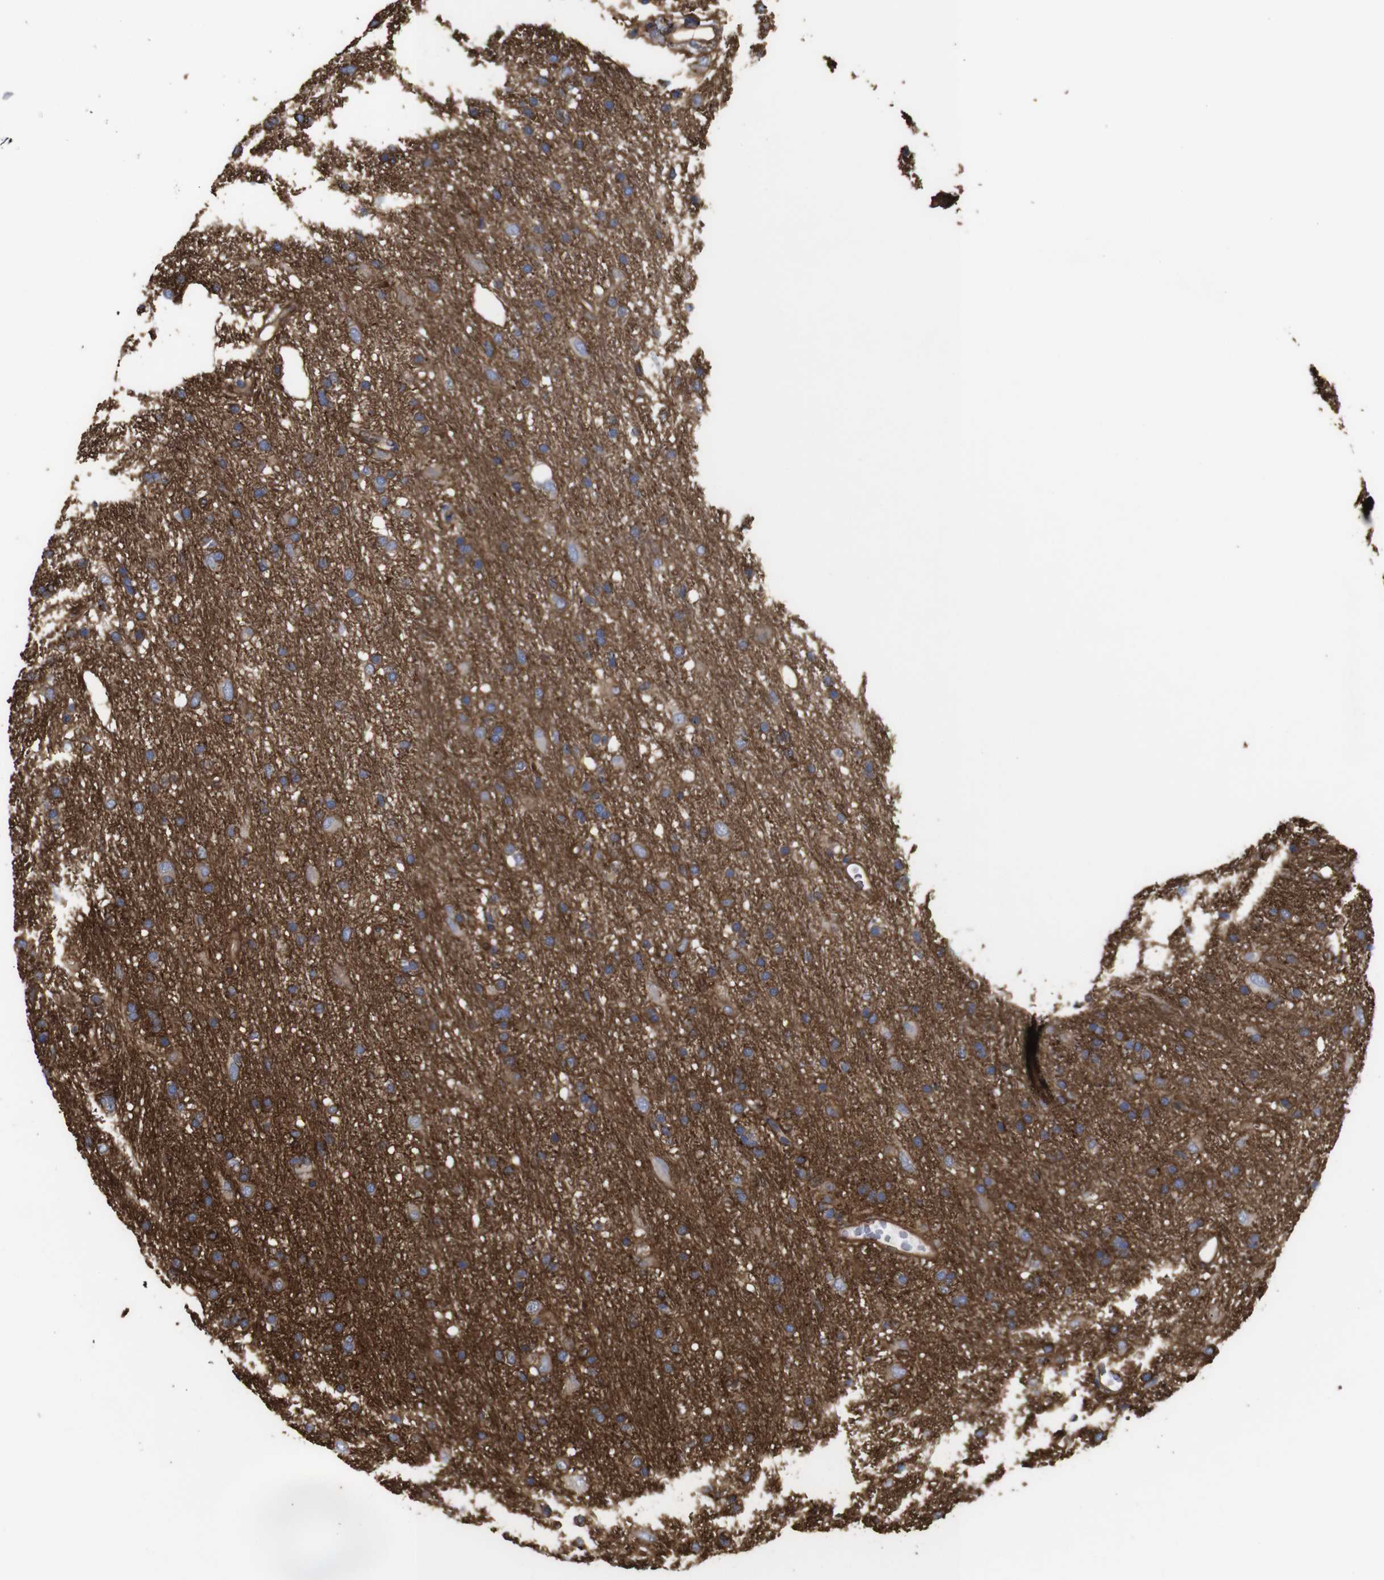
{"staining": {"intensity": "negative", "quantity": "none", "location": "none"}, "tissue": "glioma", "cell_type": "Tumor cells", "image_type": "cancer", "snomed": [{"axis": "morphology", "description": "Glioma, malignant, Low grade"}, {"axis": "topography", "description": "Brain"}], "caption": "Tumor cells are negative for protein expression in human glioma. (DAB (3,3'-diaminobenzidine) immunohistochemistry with hematoxylin counter stain).", "gene": "SPTBN1", "patient": {"sex": "male", "age": 77}}